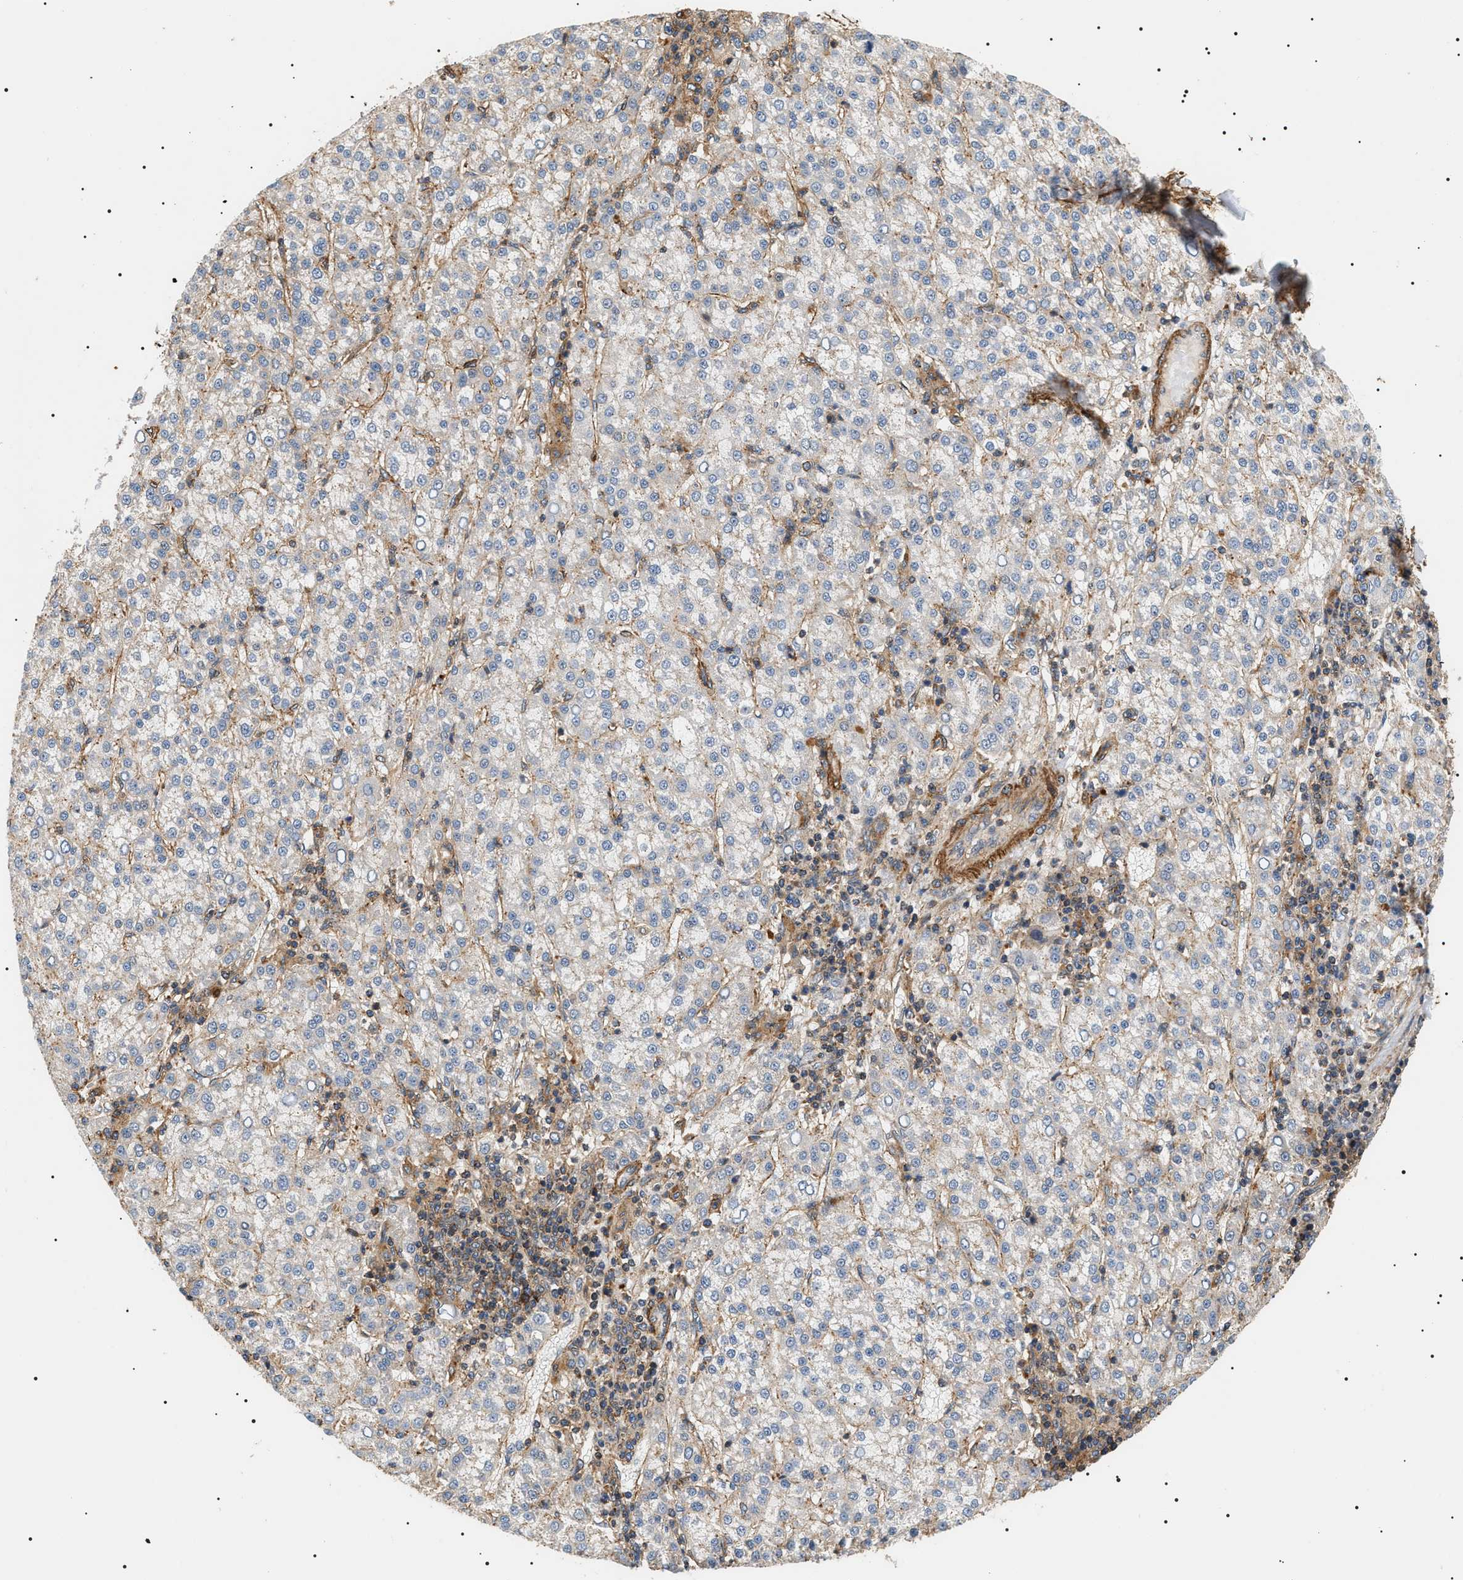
{"staining": {"intensity": "moderate", "quantity": "<25%", "location": "cytoplasmic/membranous"}, "tissue": "liver cancer", "cell_type": "Tumor cells", "image_type": "cancer", "snomed": [{"axis": "morphology", "description": "Carcinoma, Hepatocellular, NOS"}, {"axis": "topography", "description": "Liver"}], "caption": "Human liver hepatocellular carcinoma stained with a protein marker demonstrates moderate staining in tumor cells.", "gene": "SH3GLB2", "patient": {"sex": "female", "age": 58}}